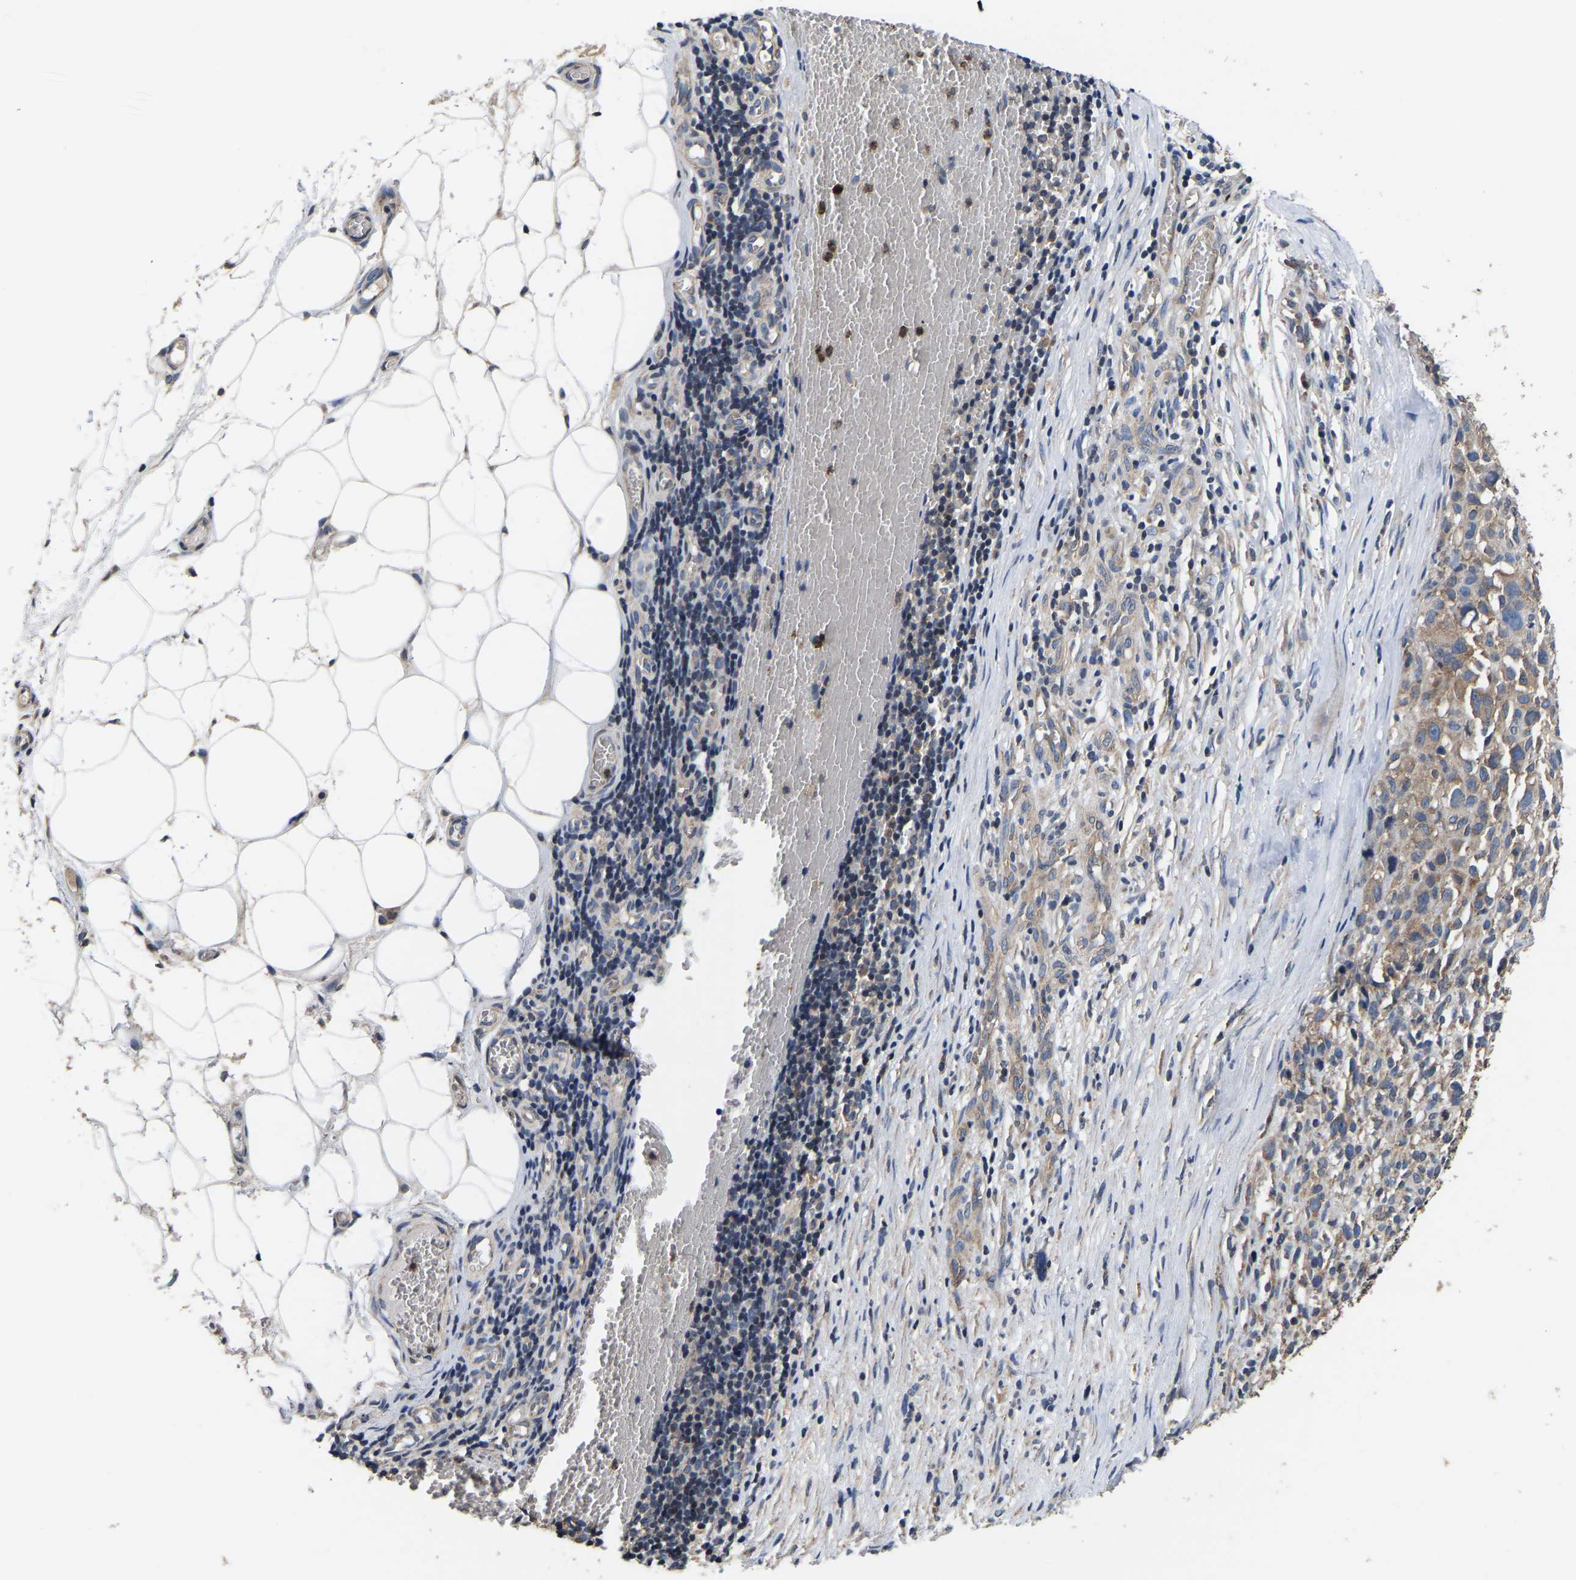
{"staining": {"intensity": "weak", "quantity": "<25%", "location": "cytoplasmic/membranous"}, "tissue": "melanoma", "cell_type": "Tumor cells", "image_type": "cancer", "snomed": [{"axis": "morphology", "description": "Malignant melanoma, NOS"}, {"axis": "topography", "description": "Skin"}], "caption": "Immunohistochemical staining of malignant melanoma displays no significant positivity in tumor cells.", "gene": "AIMP2", "patient": {"sex": "female", "age": 55}}